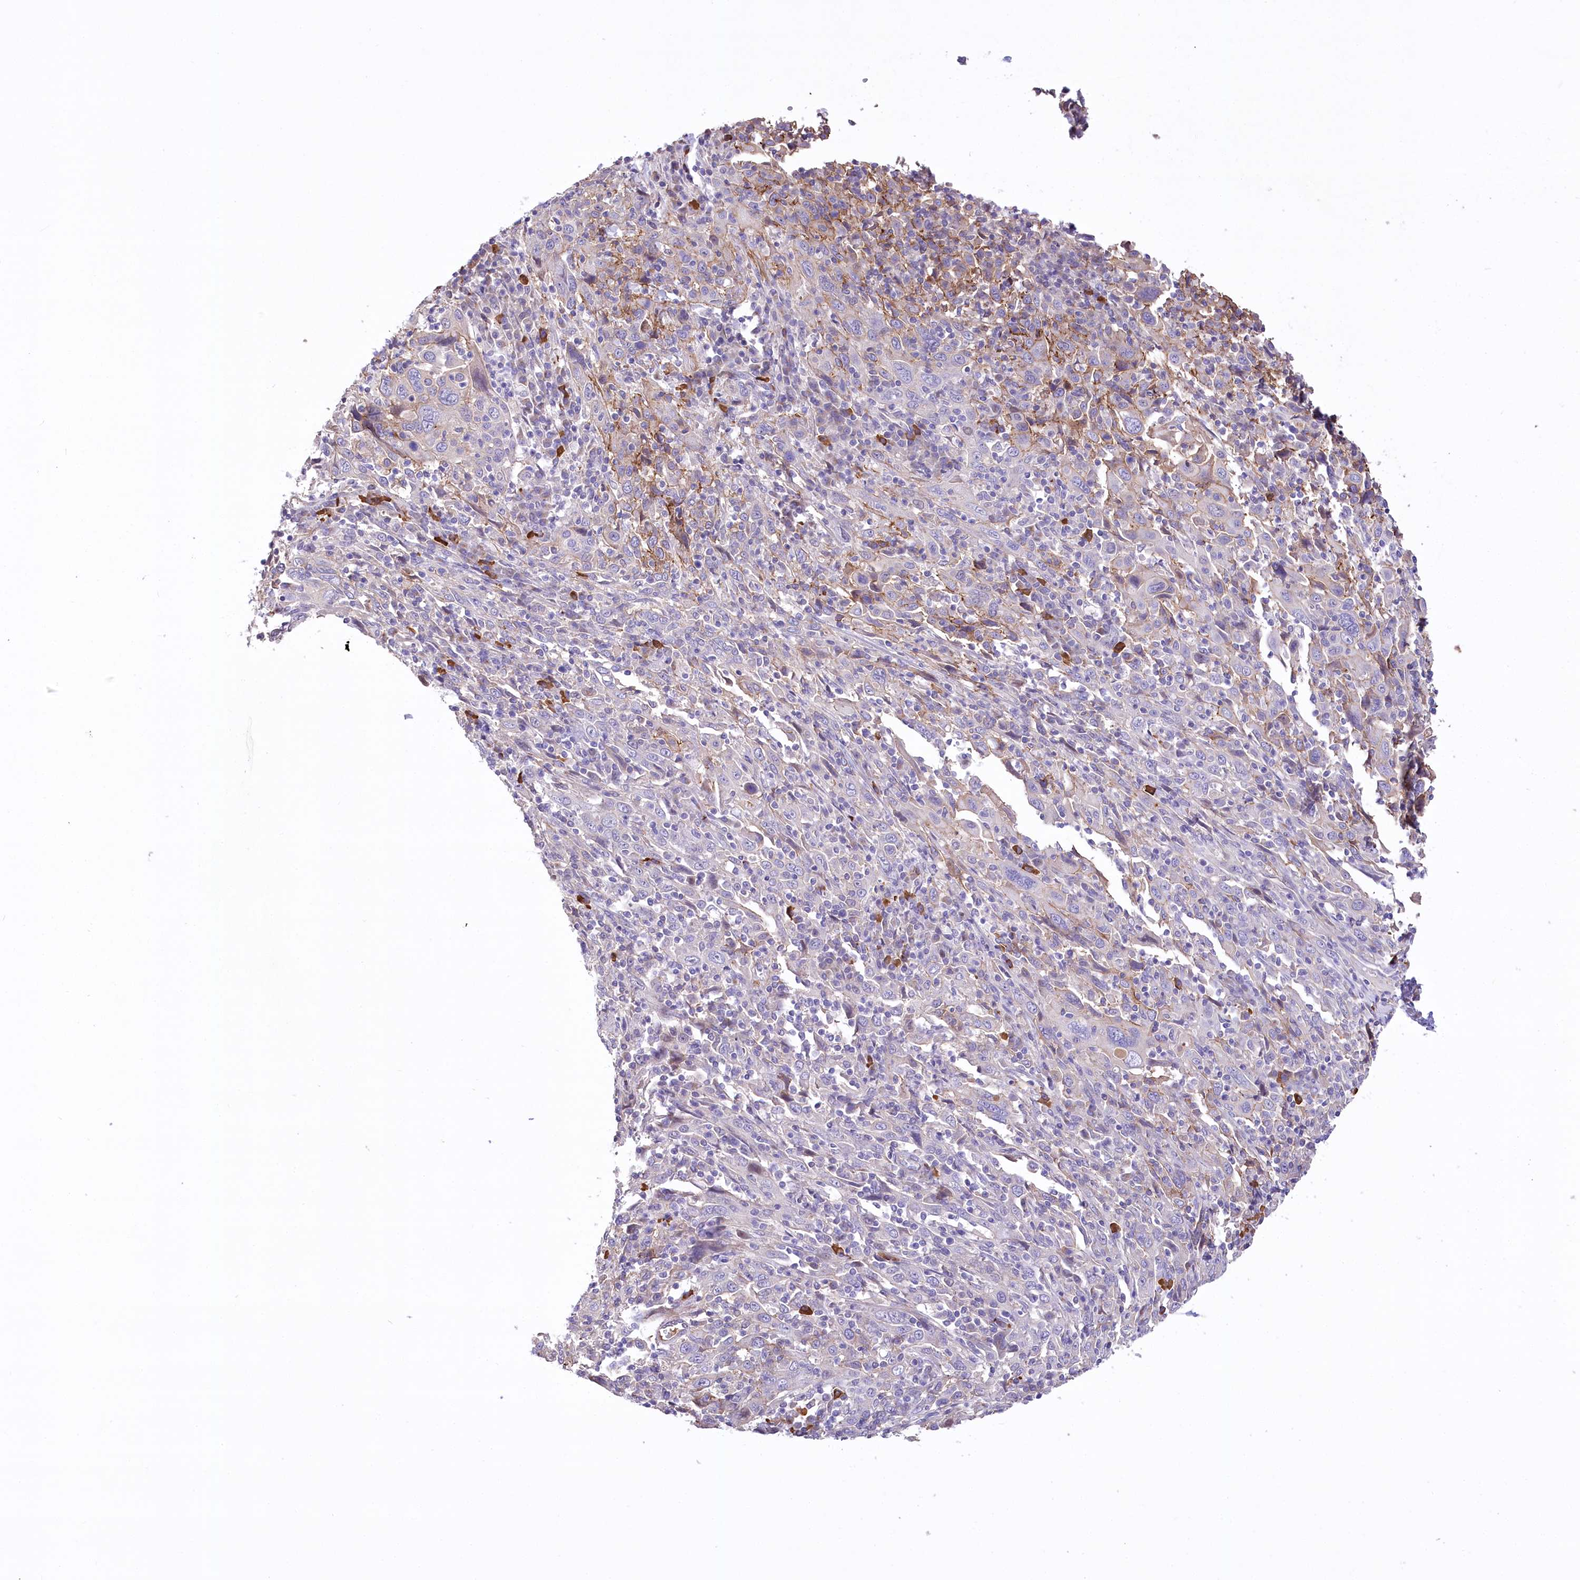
{"staining": {"intensity": "negative", "quantity": "none", "location": "none"}, "tissue": "cervical cancer", "cell_type": "Tumor cells", "image_type": "cancer", "snomed": [{"axis": "morphology", "description": "Squamous cell carcinoma, NOS"}, {"axis": "topography", "description": "Cervix"}], "caption": "DAB immunohistochemical staining of human cervical squamous cell carcinoma exhibits no significant staining in tumor cells. (DAB (3,3'-diaminobenzidine) IHC with hematoxylin counter stain).", "gene": "CEP164", "patient": {"sex": "female", "age": 46}}